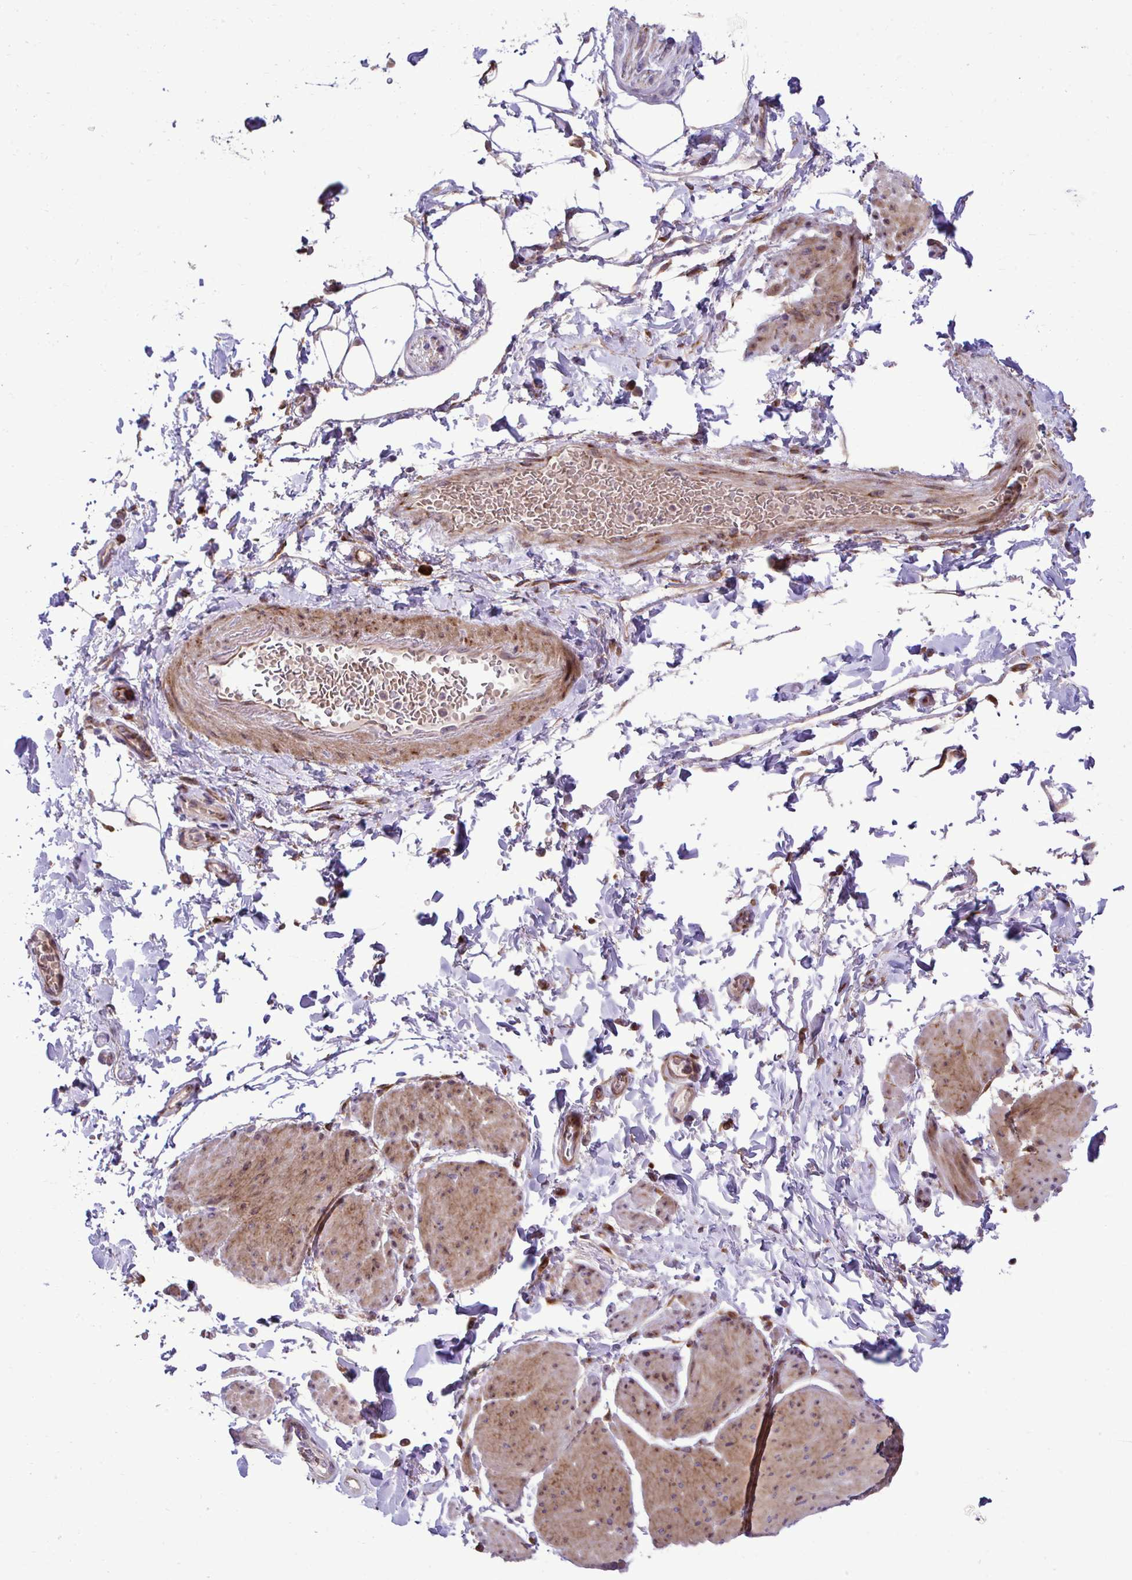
{"staining": {"intensity": "negative", "quantity": "none", "location": "none"}, "tissue": "adipose tissue", "cell_type": "Adipocytes", "image_type": "normal", "snomed": [{"axis": "morphology", "description": "Normal tissue, NOS"}, {"axis": "topography", "description": "Urinary bladder"}, {"axis": "topography", "description": "Peripheral nerve tissue"}], "caption": "DAB (3,3'-diaminobenzidine) immunohistochemical staining of normal human adipose tissue exhibits no significant expression in adipocytes. Nuclei are stained in blue.", "gene": "LIMS1", "patient": {"sex": "female", "age": 60}}